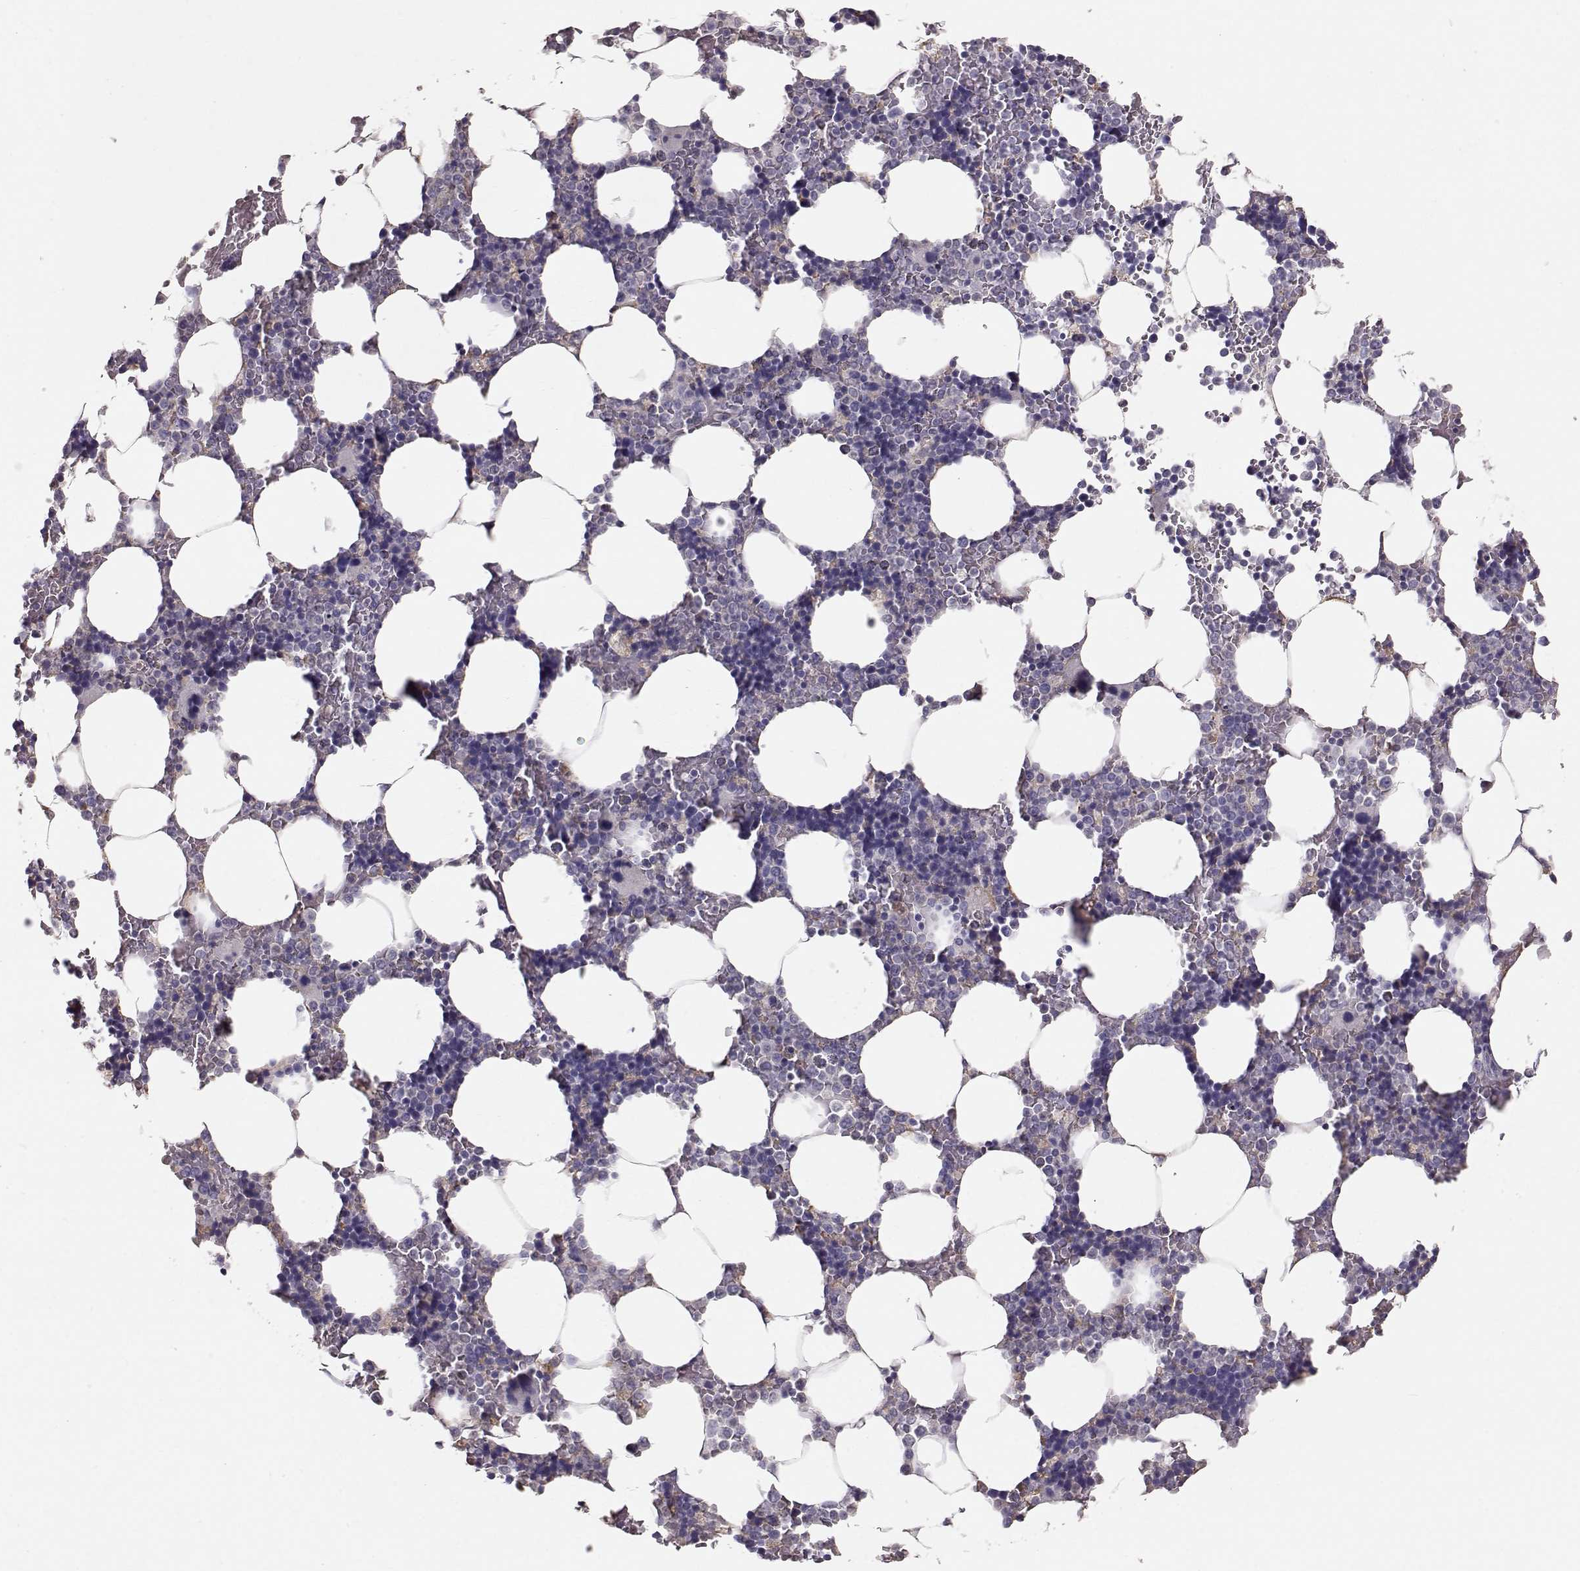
{"staining": {"intensity": "negative", "quantity": "none", "location": "none"}, "tissue": "bone marrow", "cell_type": "Hematopoietic cells", "image_type": "normal", "snomed": [{"axis": "morphology", "description": "Normal tissue, NOS"}, {"axis": "topography", "description": "Bone marrow"}], "caption": "DAB (3,3'-diaminobenzidine) immunohistochemical staining of unremarkable bone marrow reveals no significant expression in hematopoietic cells.", "gene": "POU1F1", "patient": {"sex": "male", "age": 51}}